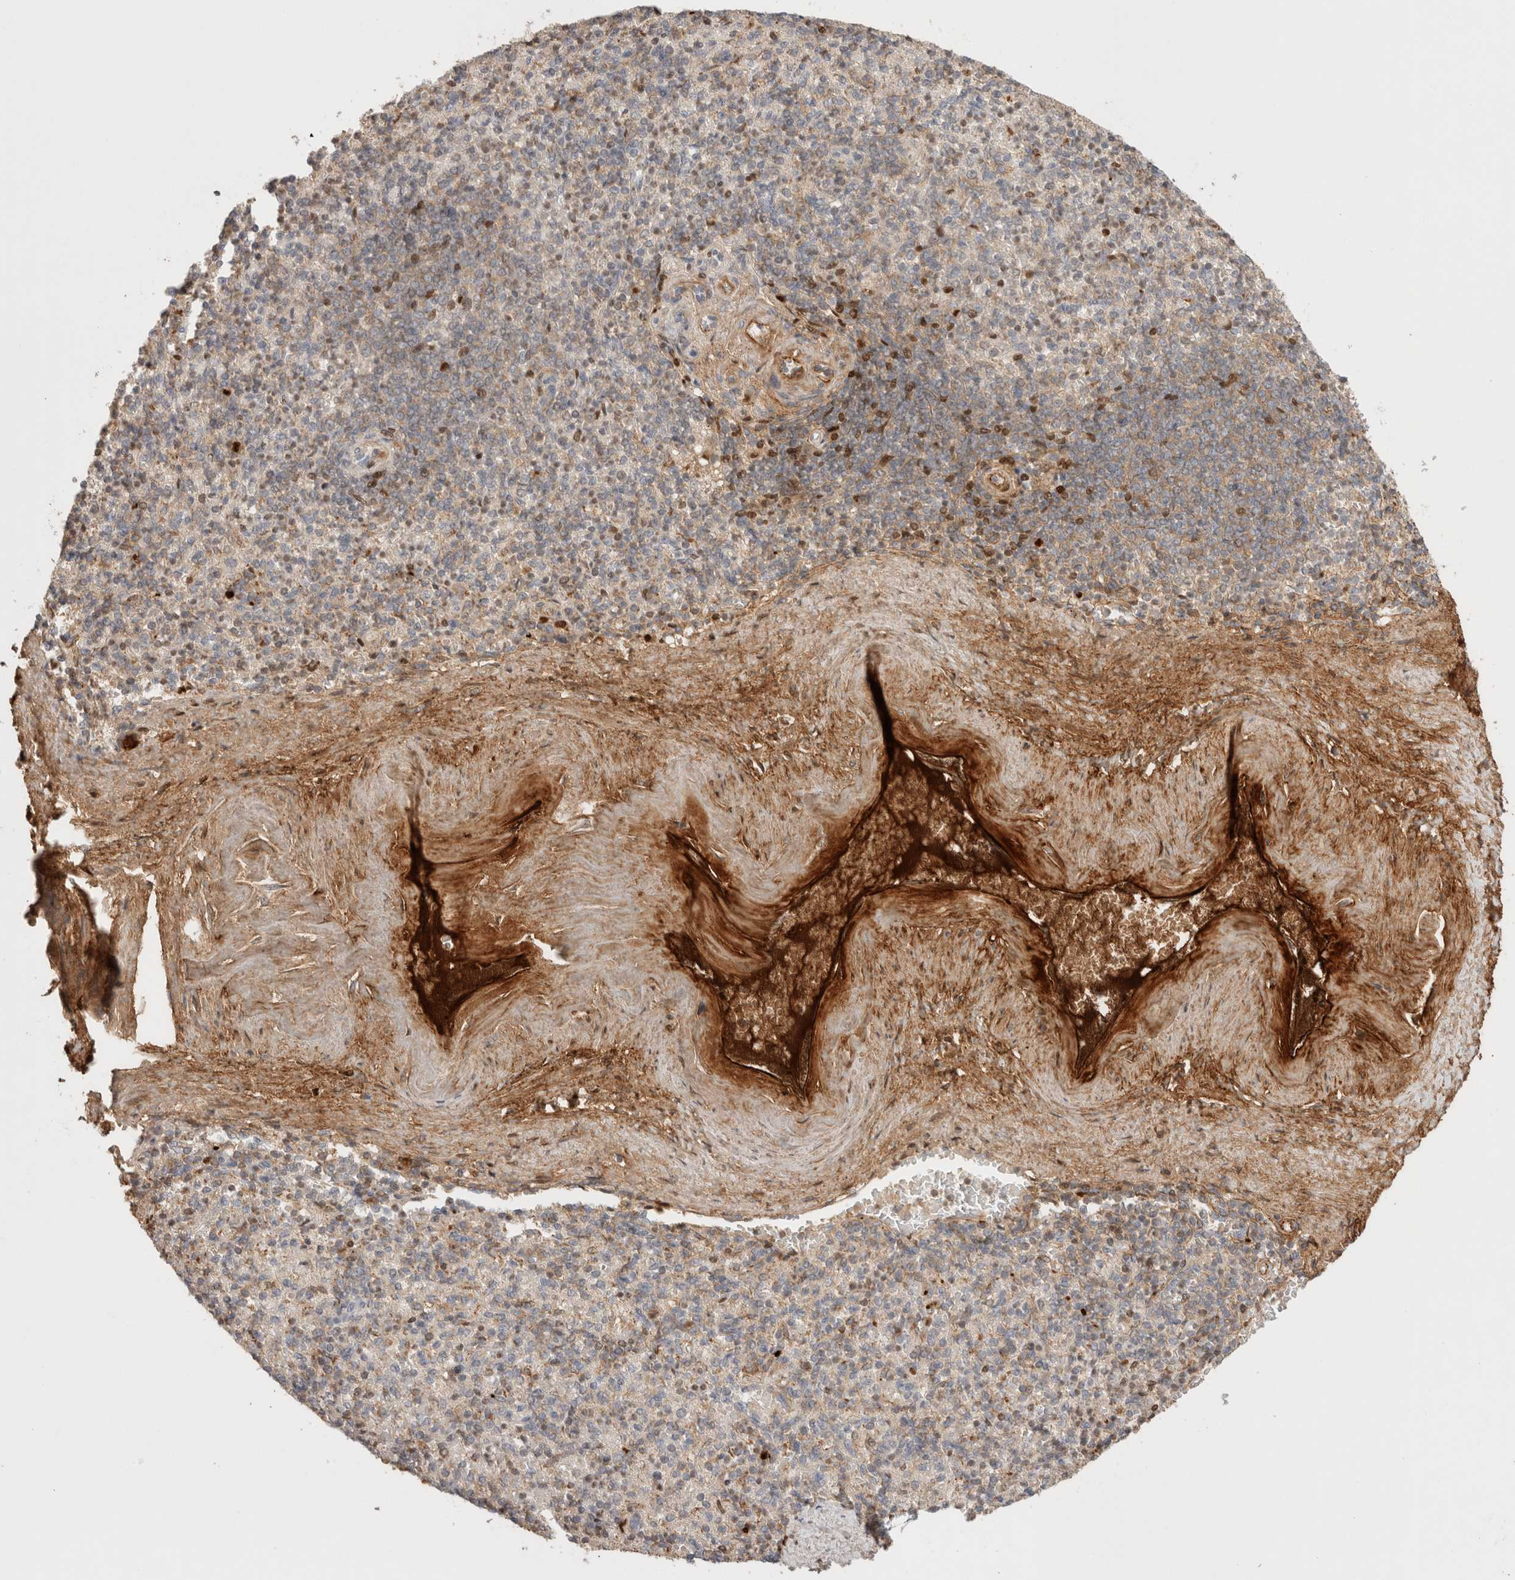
{"staining": {"intensity": "weak", "quantity": "<25%", "location": "cytoplasmic/membranous"}, "tissue": "spleen", "cell_type": "Cells in red pulp", "image_type": "normal", "snomed": [{"axis": "morphology", "description": "Normal tissue, NOS"}, {"axis": "topography", "description": "Spleen"}], "caption": "Human spleen stained for a protein using immunohistochemistry (IHC) demonstrates no staining in cells in red pulp.", "gene": "HSPG2", "patient": {"sex": "female", "age": 74}}